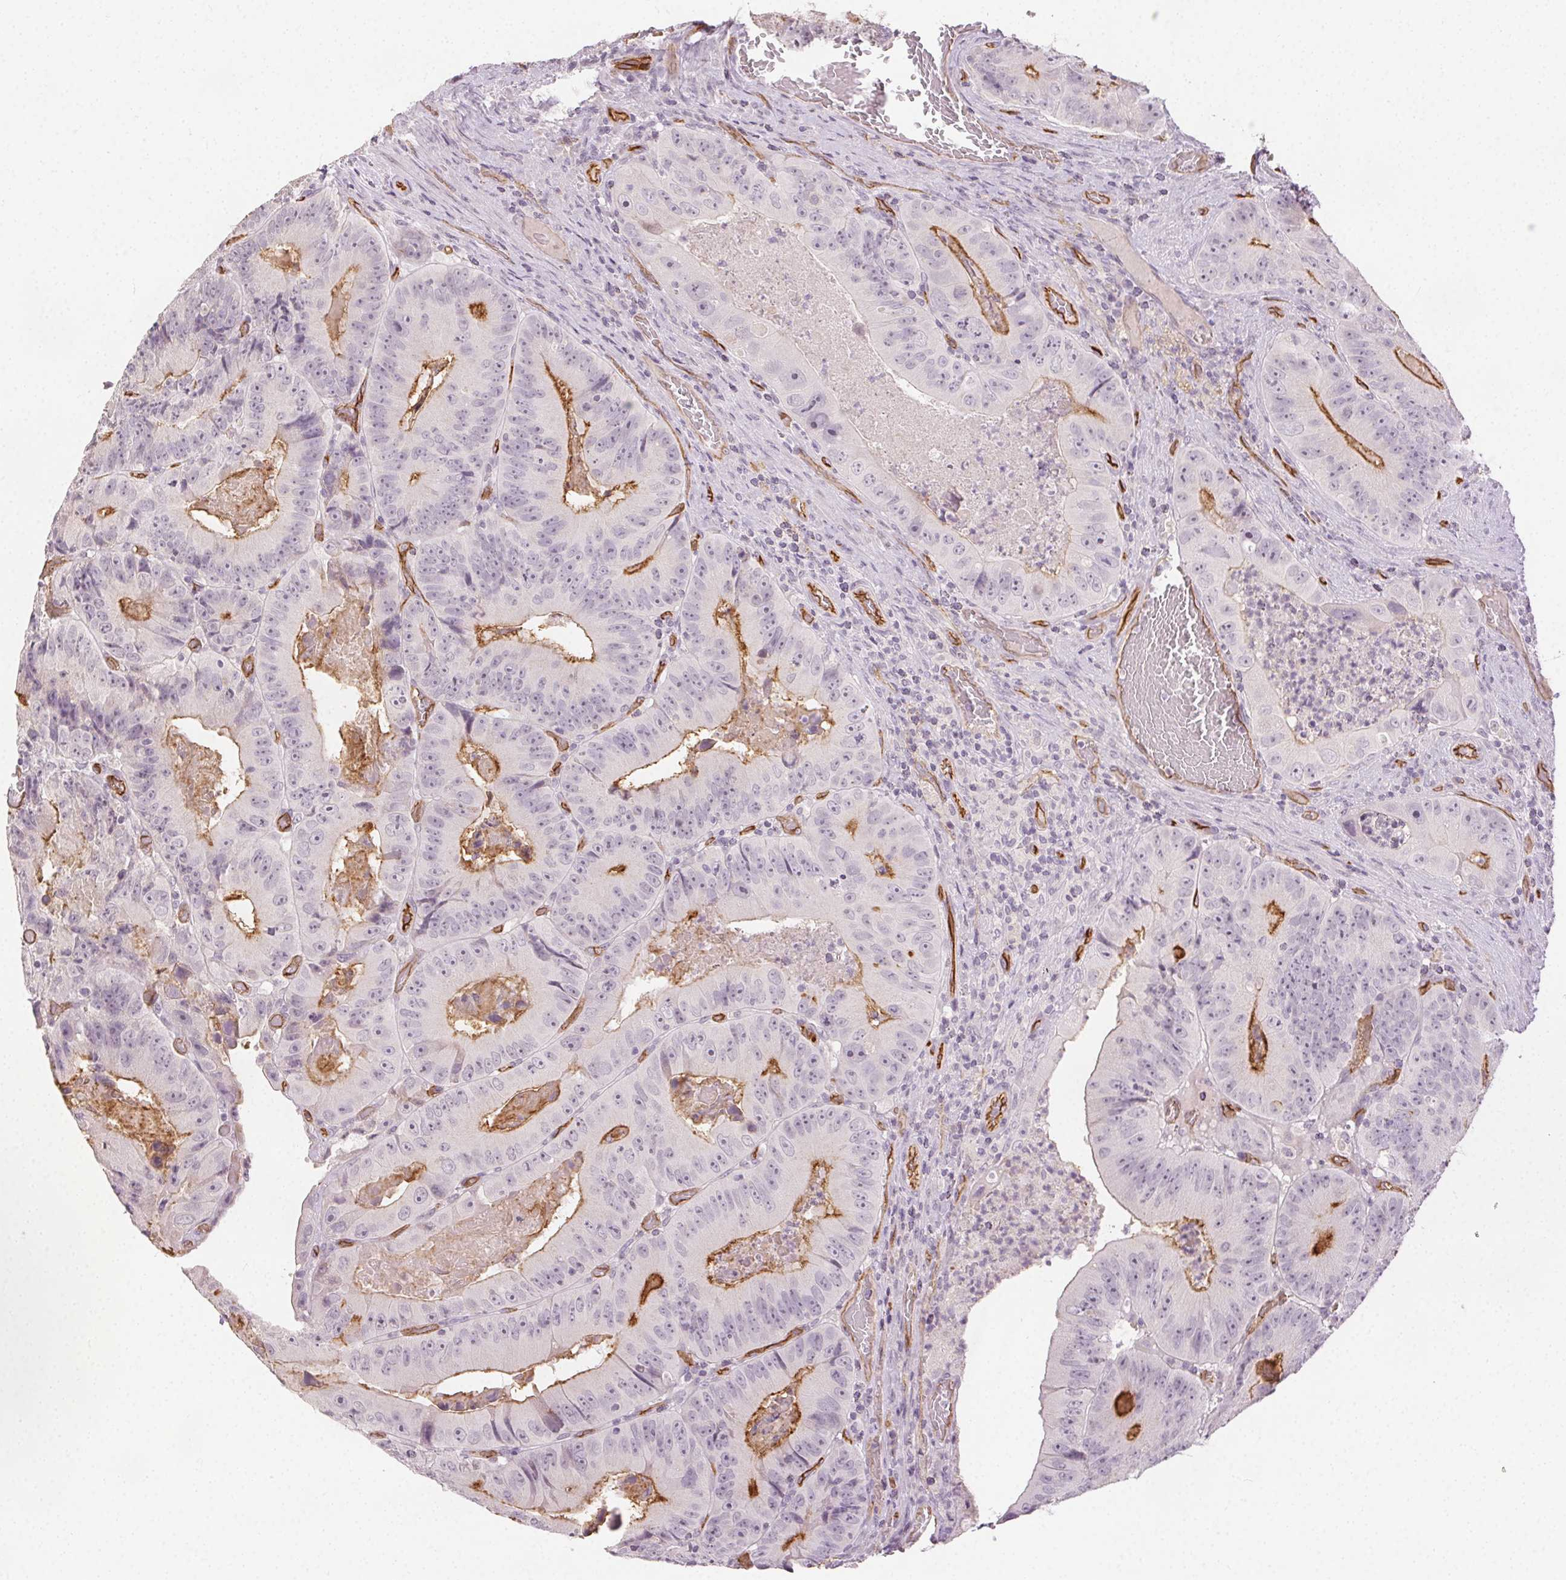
{"staining": {"intensity": "strong", "quantity": "<25%", "location": "cytoplasmic/membranous"}, "tissue": "colorectal cancer", "cell_type": "Tumor cells", "image_type": "cancer", "snomed": [{"axis": "morphology", "description": "Adenocarcinoma, NOS"}, {"axis": "topography", "description": "Colon"}], "caption": "Brown immunohistochemical staining in human adenocarcinoma (colorectal) reveals strong cytoplasmic/membranous positivity in about <25% of tumor cells.", "gene": "PODXL", "patient": {"sex": "female", "age": 86}}